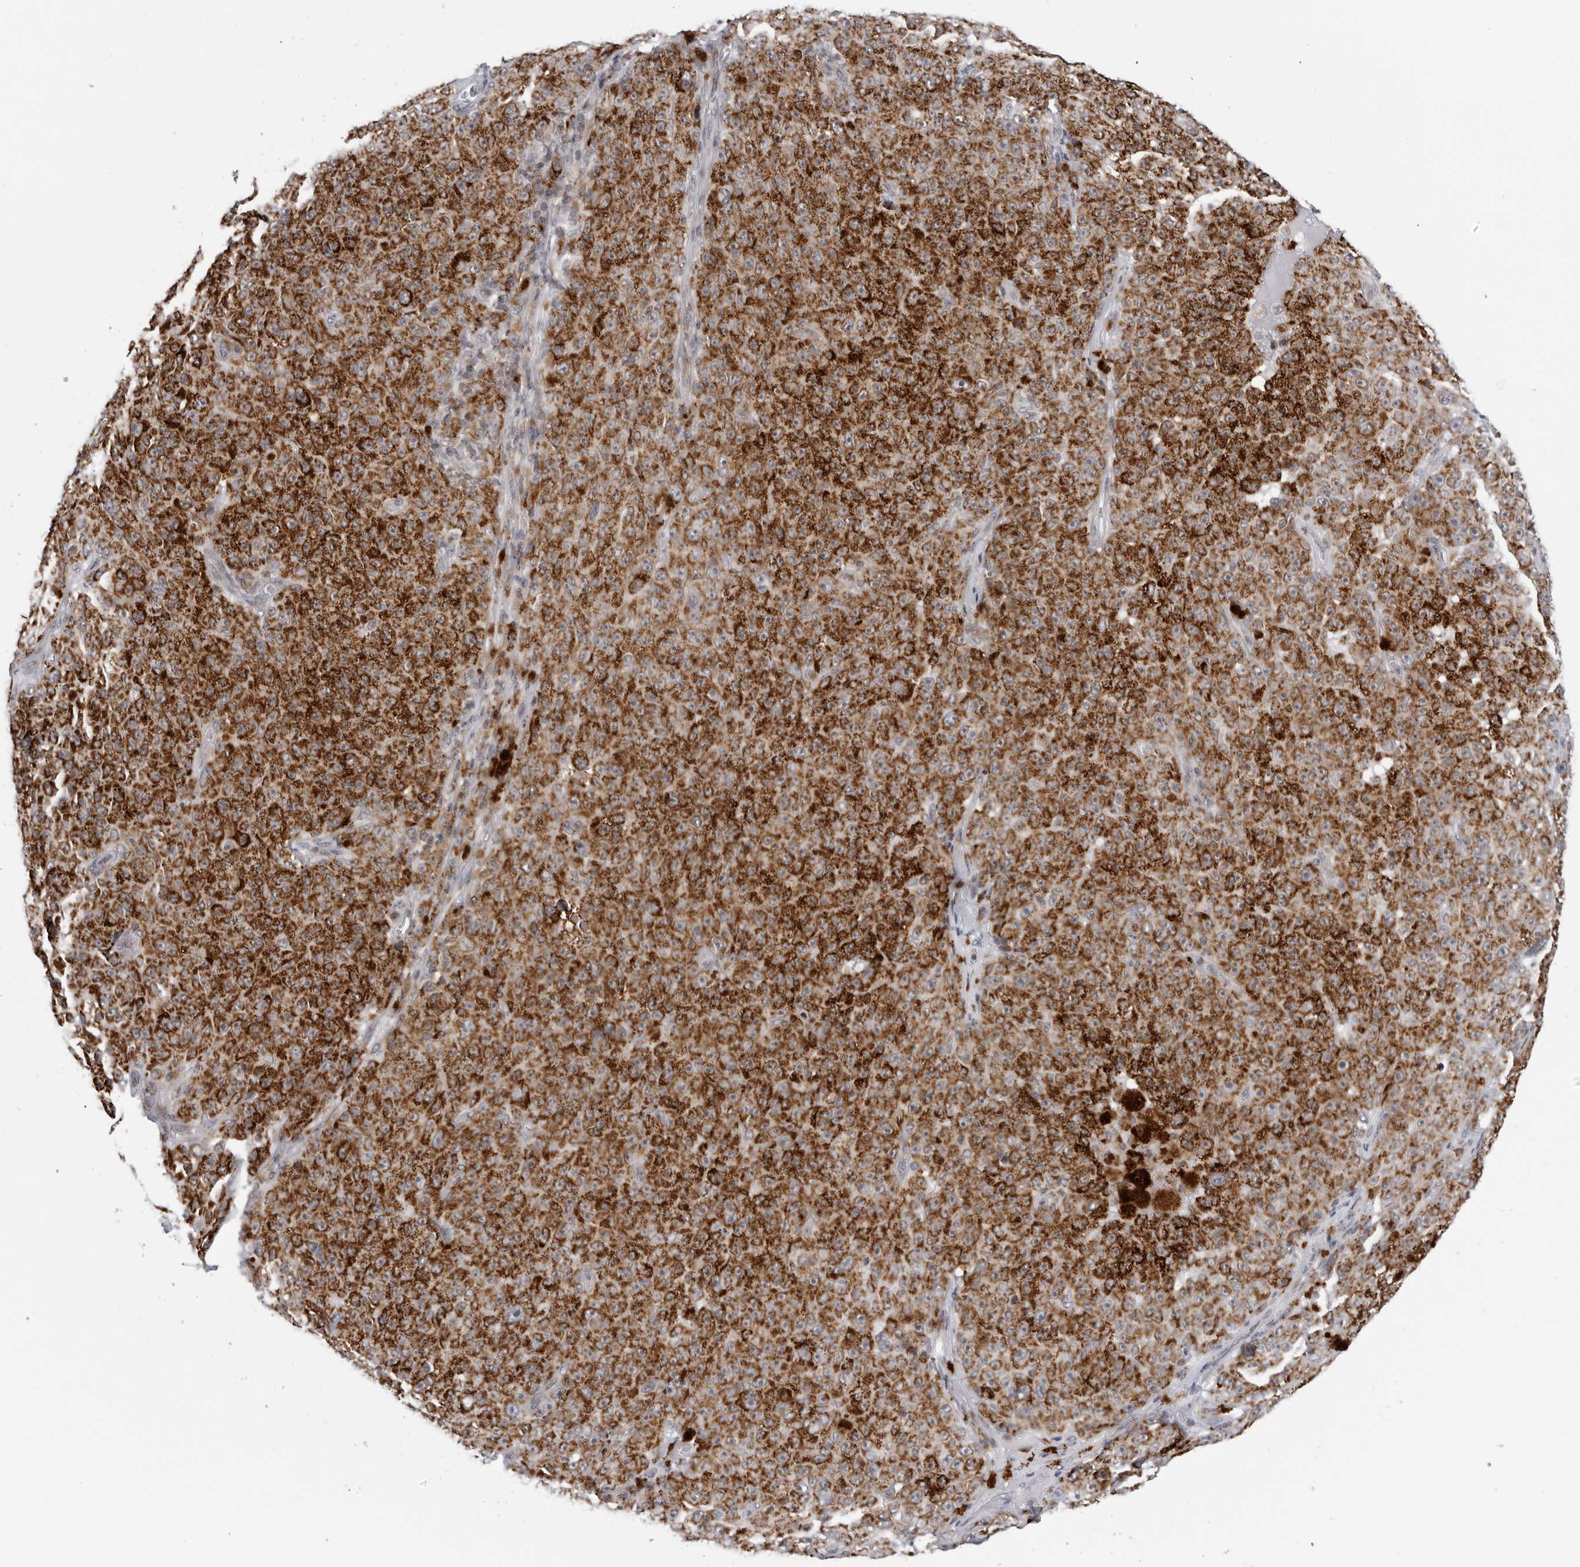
{"staining": {"intensity": "strong", "quantity": ">75%", "location": "cytoplasmic/membranous"}, "tissue": "melanoma", "cell_type": "Tumor cells", "image_type": "cancer", "snomed": [{"axis": "morphology", "description": "Malignant melanoma, NOS"}, {"axis": "topography", "description": "Skin"}], "caption": "Brown immunohistochemical staining in human melanoma exhibits strong cytoplasmic/membranous staining in approximately >75% of tumor cells.", "gene": "CPT2", "patient": {"sex": "female", "age": 82}}